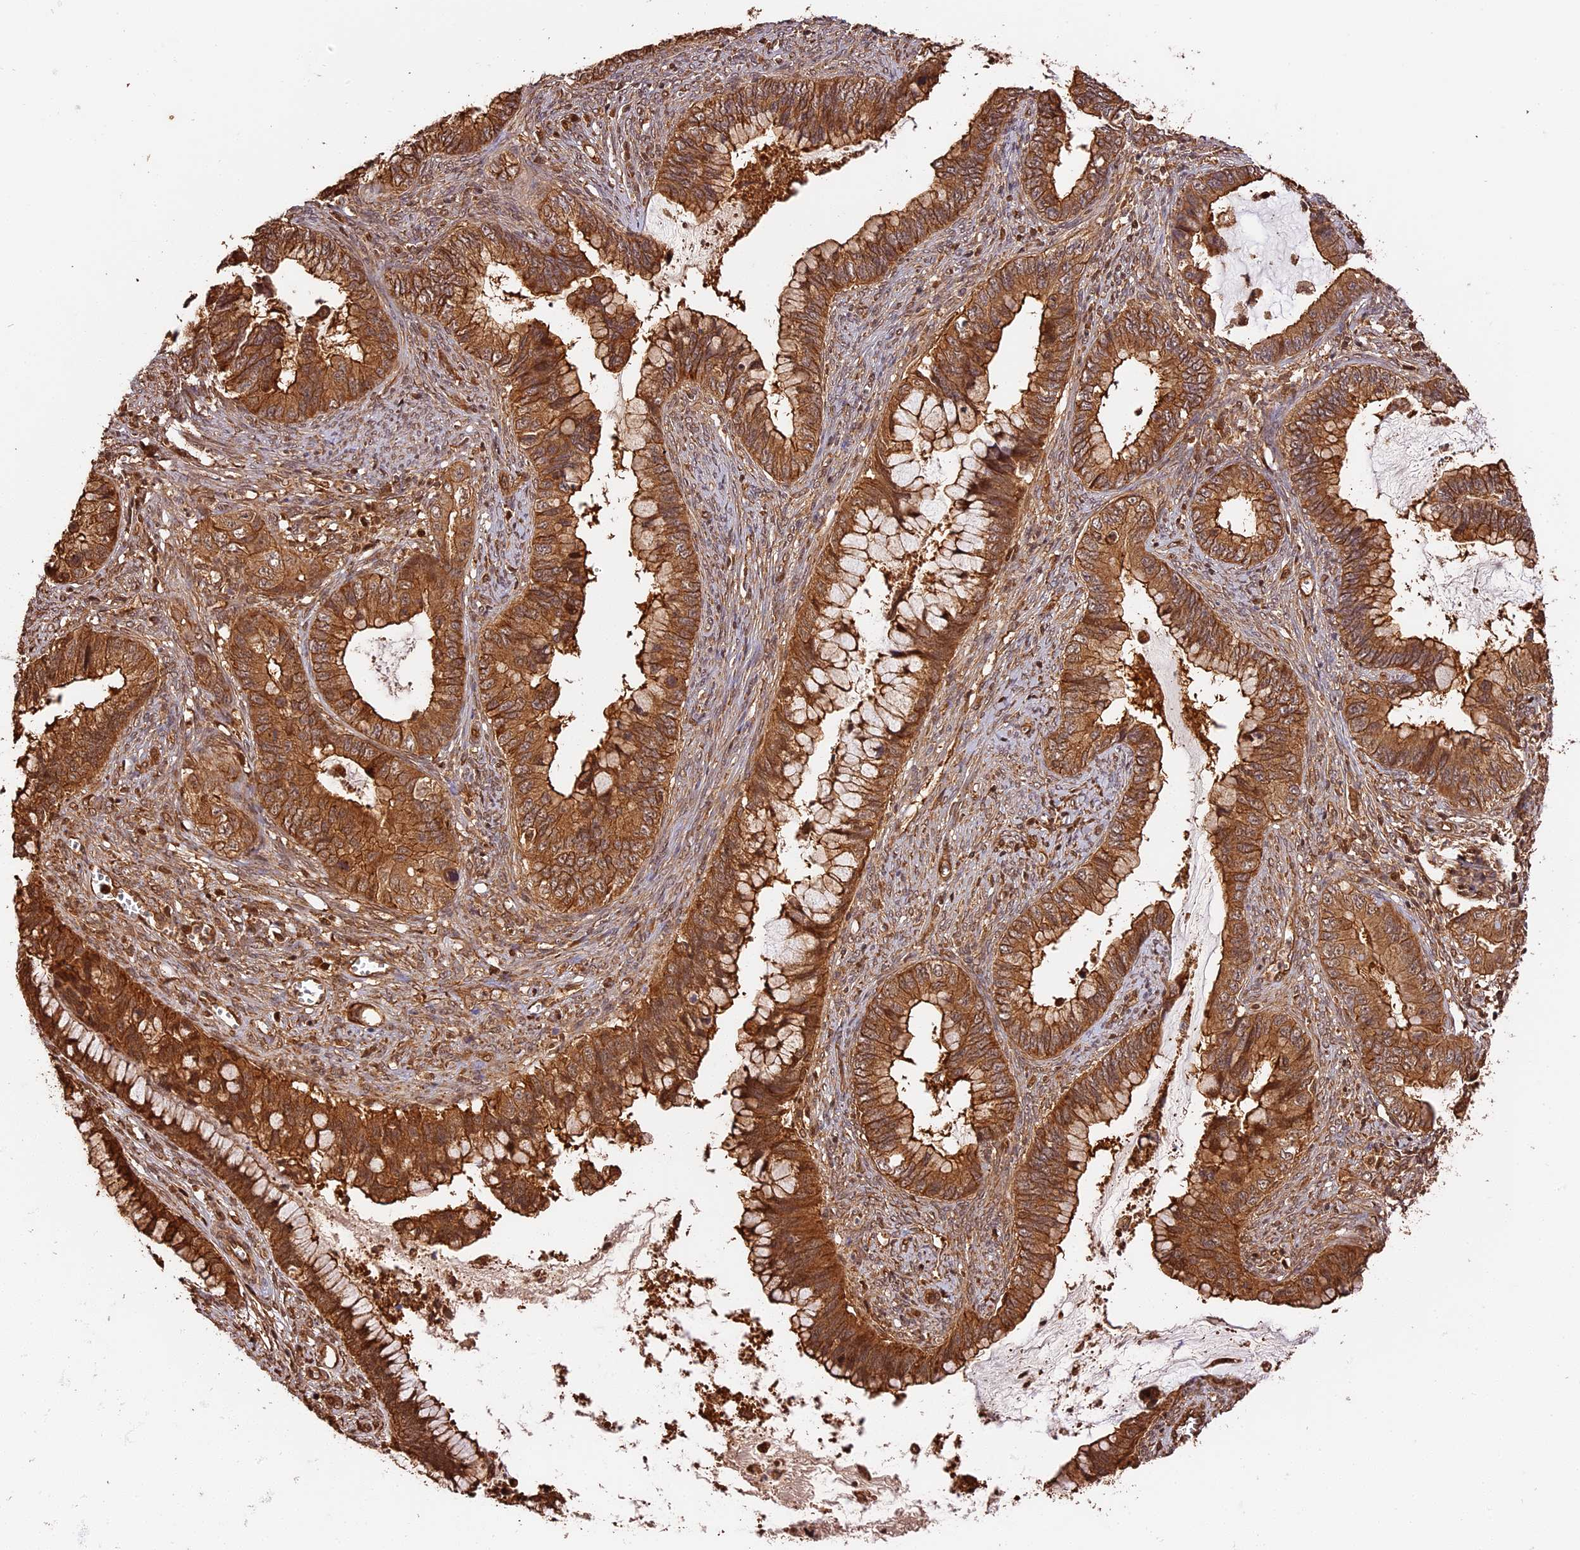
{"staining": {"intensity": "strong", "quantity": ">75%", "location": "cytoplasmic/membranous"}, "tissue": "cervical cancer", "cell_type": "Tumor cells", "image_type": "cancer", "snomed": [{"axis": "morphology", "description": "Adenocarcinoma, NOS"}, {"axis": "topography", "description": "Cervix"}], "caption": "Immunohistochemistry image of neoplastic tissue: cervical adenocarcinoma stained using immunohistochemistry (IHC) displays high levels of strong protein expression localized specifically in the cytoplasmic/membranous of tumor cells, appearing as a cytoplasmic/membranous brown color.", "gene": "PPP1R37", "patient": {"sex": "female", "age": 44}}